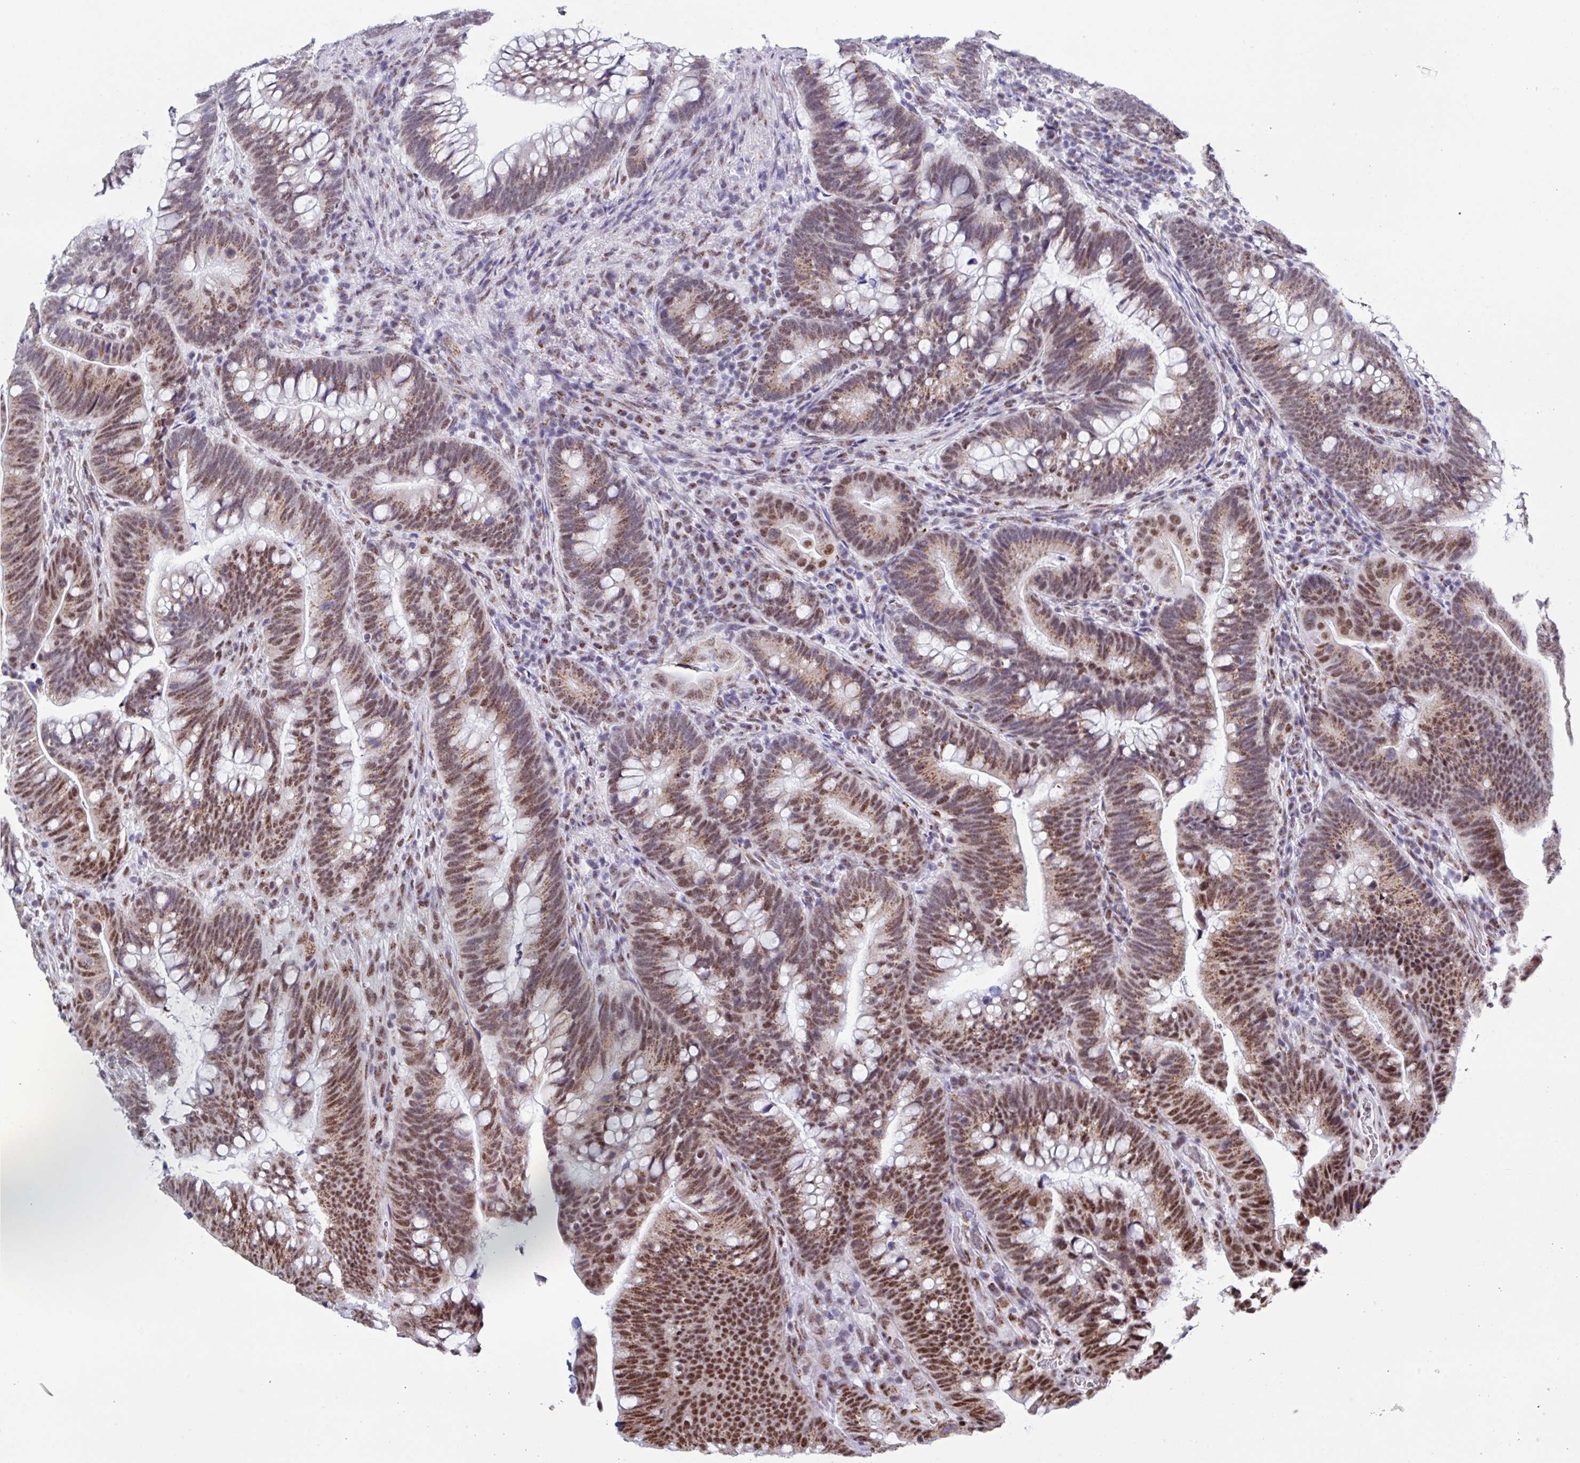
{"staining": {"intensity": "moderate", "quantity": ">75%", "location": "cytoplasmic/membranous,nuclear"}, "tissue": "colorectal cancer", "cell_type": "Tumor cells", "image_type": "cancer", "snomed": [{"axis": "morphology", "description": "Adenocarcinoma, NOS"}, {"axis": "topography", "description": "Colon"}], "caption": "A high-resolution image shows IHC staining of colorectal cancer, which reveals moderate cytoplasmic/membranous and nuclear positivity in about >75% of tumor cells.", "gene": "PUF60", "patient": {"sex": "female", "age": 66}}